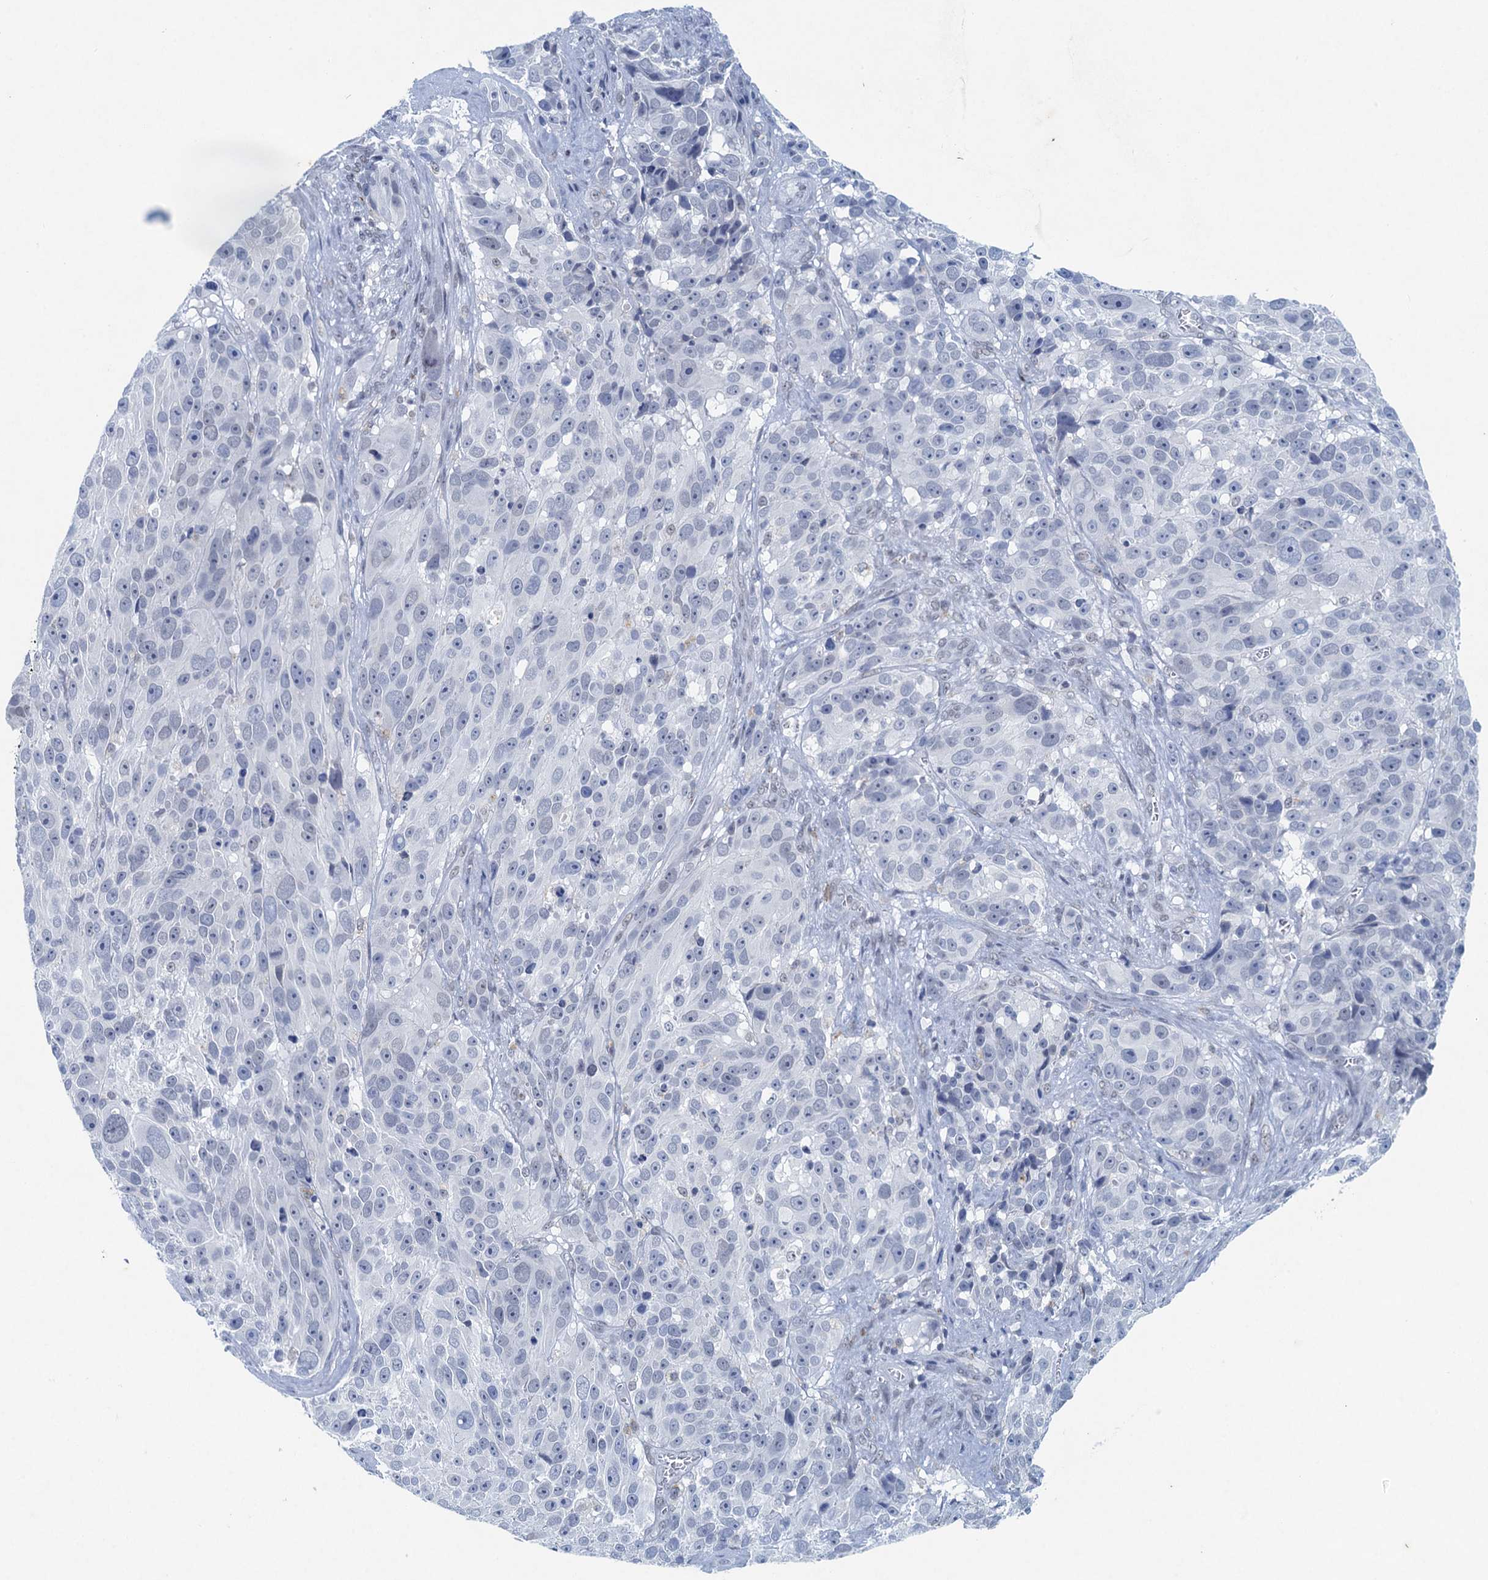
{"staining": {"intensity": "negative", "quantity": "none", "location": "none"}, "tissue": "melanoma", "cell_type": "Tumor cells", "image_type": "cancer", "snomed": [{"axis": "morphology", "description": "Malignant melanoma, NOS"}, {"axis": "topography", "description": "Skin"}], "caption": "Immunohistochemistry photomicrograph of neoplastic tissue: malignant melanoma stained with DAB reveals no significant protein positivity in tumor cells. The staining was performed using DAB (3,3'-diaminobenzidine) to visualize the protein expression in brown, while the nuclei were stained in blue with hematoxylin (Magnification: 20x).", "gene": "HAPSTR1", "patient": {"sex": "male", "age": 84}}